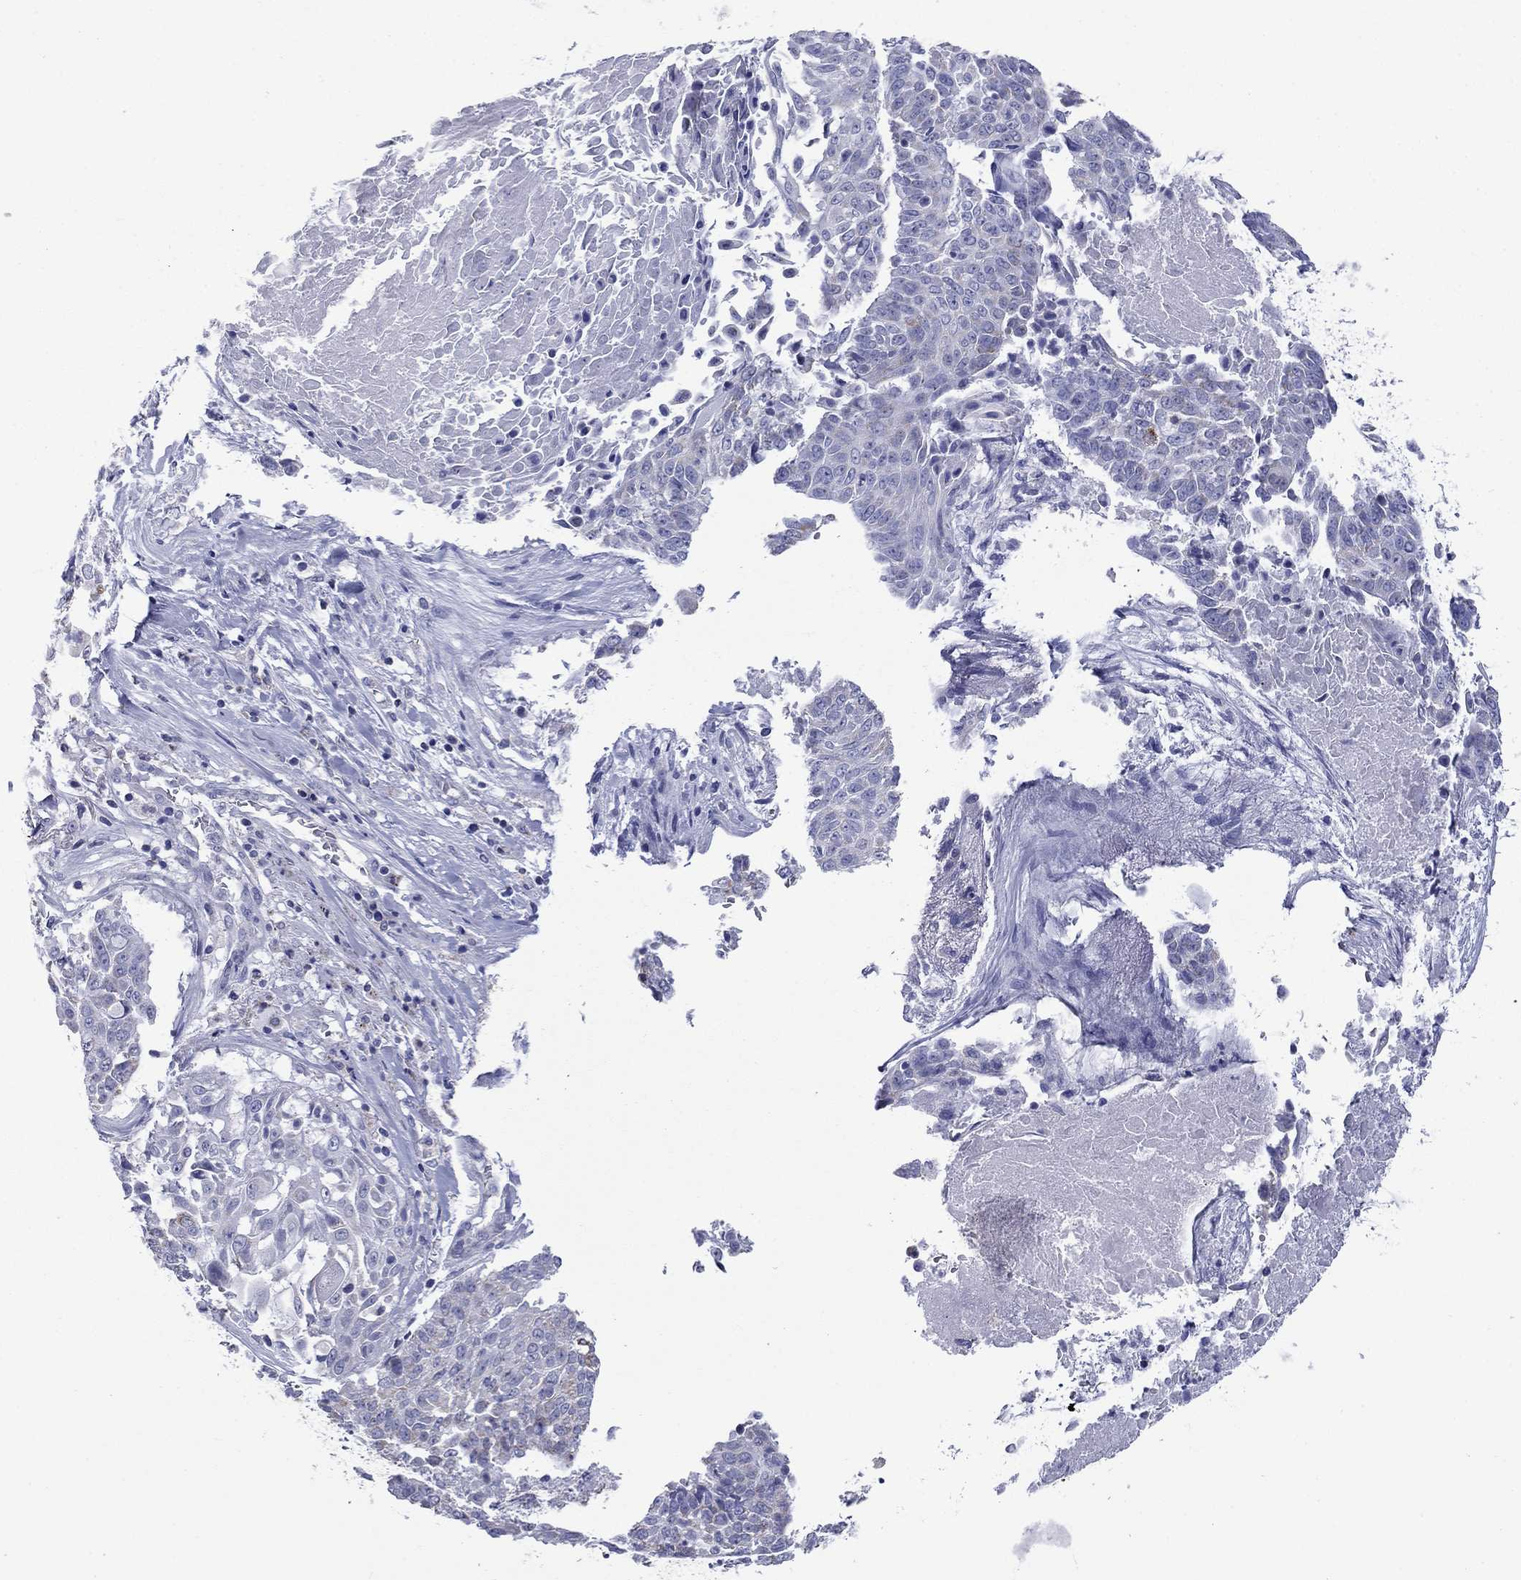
{"staining": {"intensity": "weak", "quantity": "<25%", "location": "cytoplasmic/membranous"}, "tissue": "lung cancer", "cell_type": "Tumor cells", "image_type": "cancer", "snomed": [{"axis": "morphology", "description": "Squamous cell carcinoma, NOS"}, {"axis": "topography", "description": "Lung"}], "caption": "Tumor cells show no significant positivity in lung squamous cell carcinoma.", "gene": "ACADSB", "patient": {"sex": "male", "age": 64}}